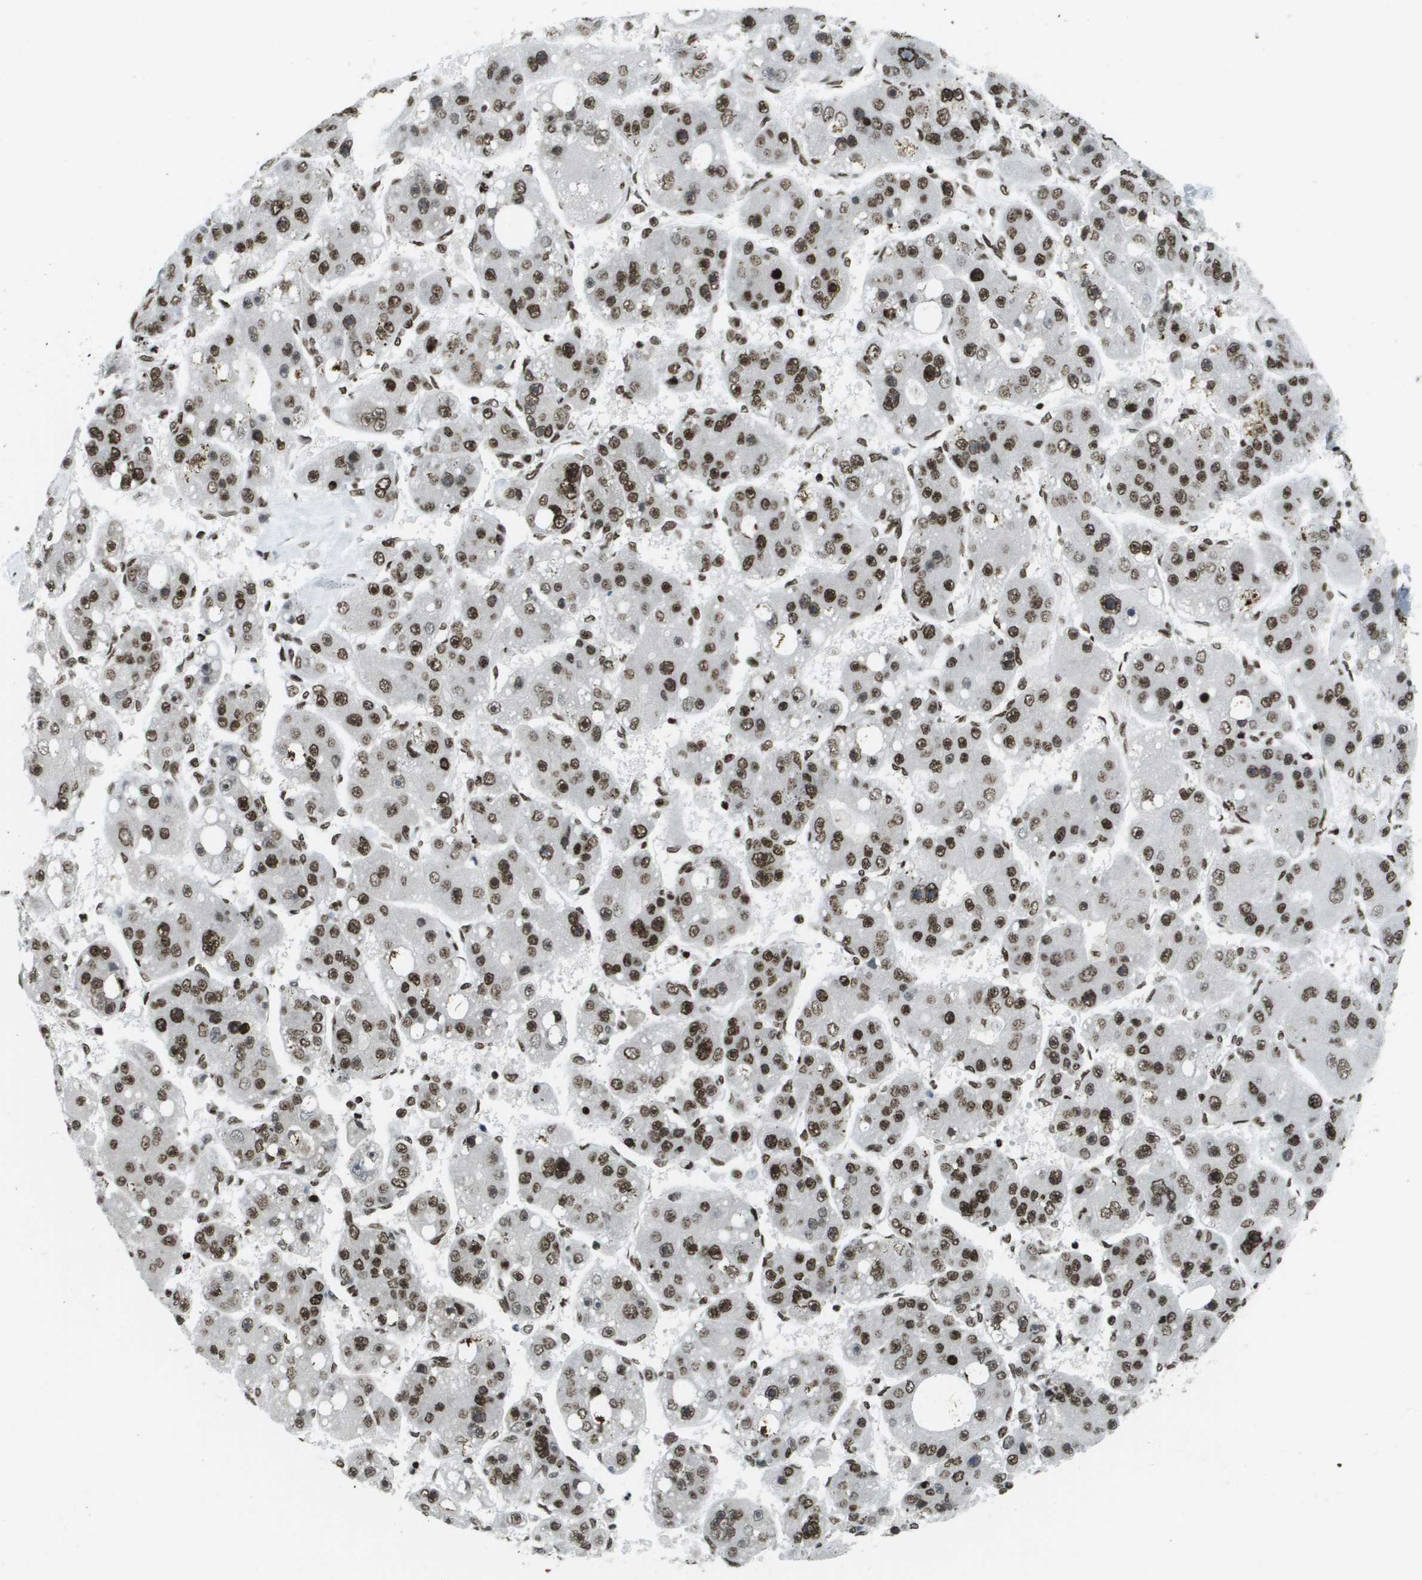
{"staining": {"intensity": "strong", "quantity": ">75%", "location": "nuclear"}, "tissue": "liver cancer", "cell_type": "Tumor cells", "image_type": "cancer", "snomed": [{"axis": "morphology", "description": "Carcinoma, Hepatocellular, NOS"}, {"axis": "topography", "description": "Liver"}], "caption": "Liver cancer stained with a protein marker displays strong staining in tumor cells.", "gene": "GLYR1", "patient": {"sex": "female", "age": 61}}